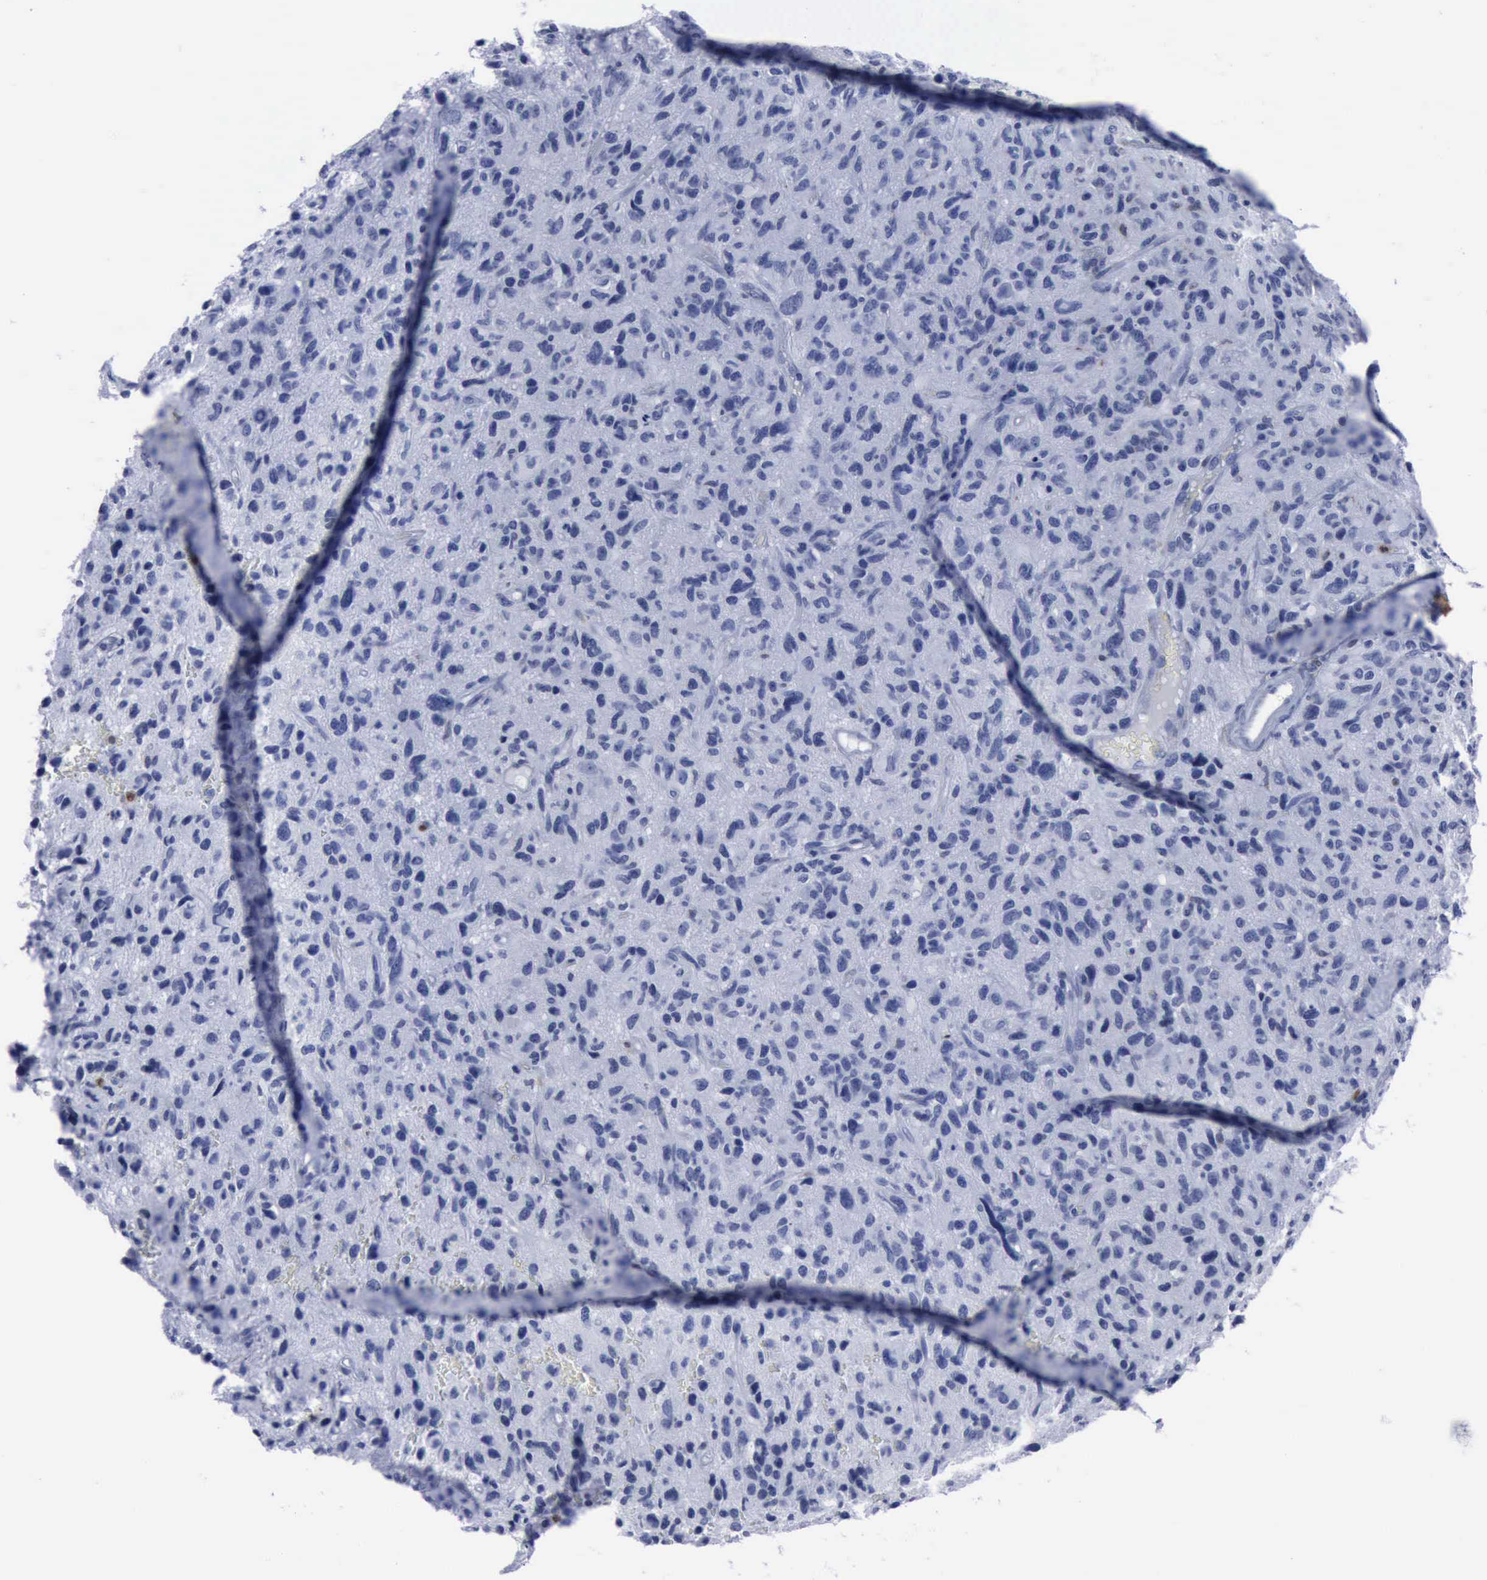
{"staining": {"intensity": "negative", "quantity": "none", "location": "none"}, "tissue": "glioma", "cell_type": "Tumor cells", "image_type": "cancer", "snomed": [{"axis": "morphology", "description": "Glioma, malignant, High grade"}, {"axis": "topography", "description": "Brain"}], "caption": "Tumor cells show no significant positivity in malignant glioma (high-grade). (Brightfield microscopy of DAB immunohistochemistry at high magnification).", "gene": "CSTA", "patient": {"sex": "female", "age": 60}}